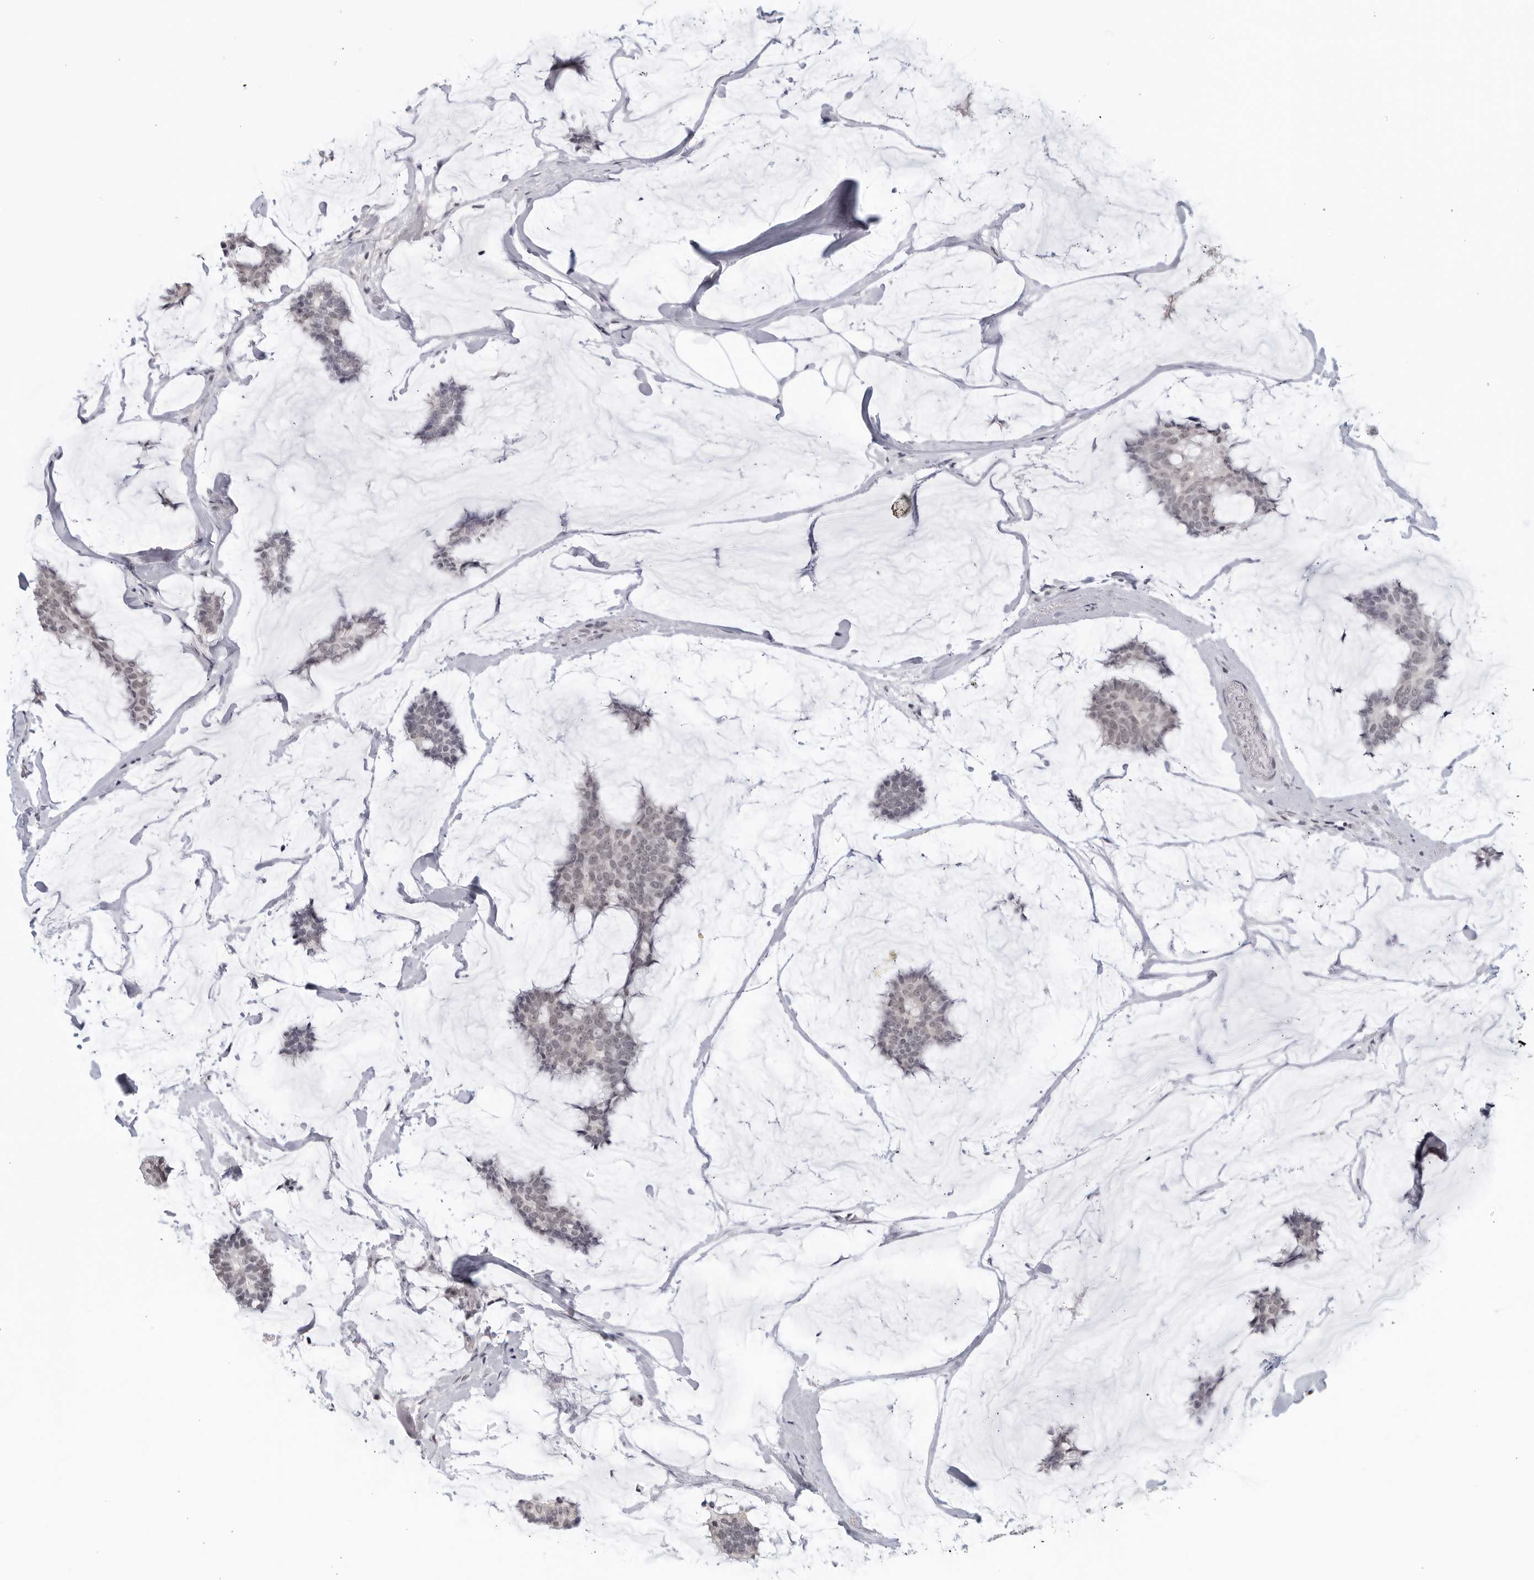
{"staining": {"intensity": "negative", "quantity": "none", "location": "none"}, "tissue": "breast cancer", "cell_type": "Tumor cells", "image_type": "cancer", "snomed": [{"axis": "morphology", "description": "Duct carcinoma"}, {"axis": "topography", "description": "Breast"}], "caption": "There is no significant staining in tumor cells of breast cancer (intraductal carcinoma).", "gene": "RAB11FIP3", "patient": {"sex": "female", "age": 93}}